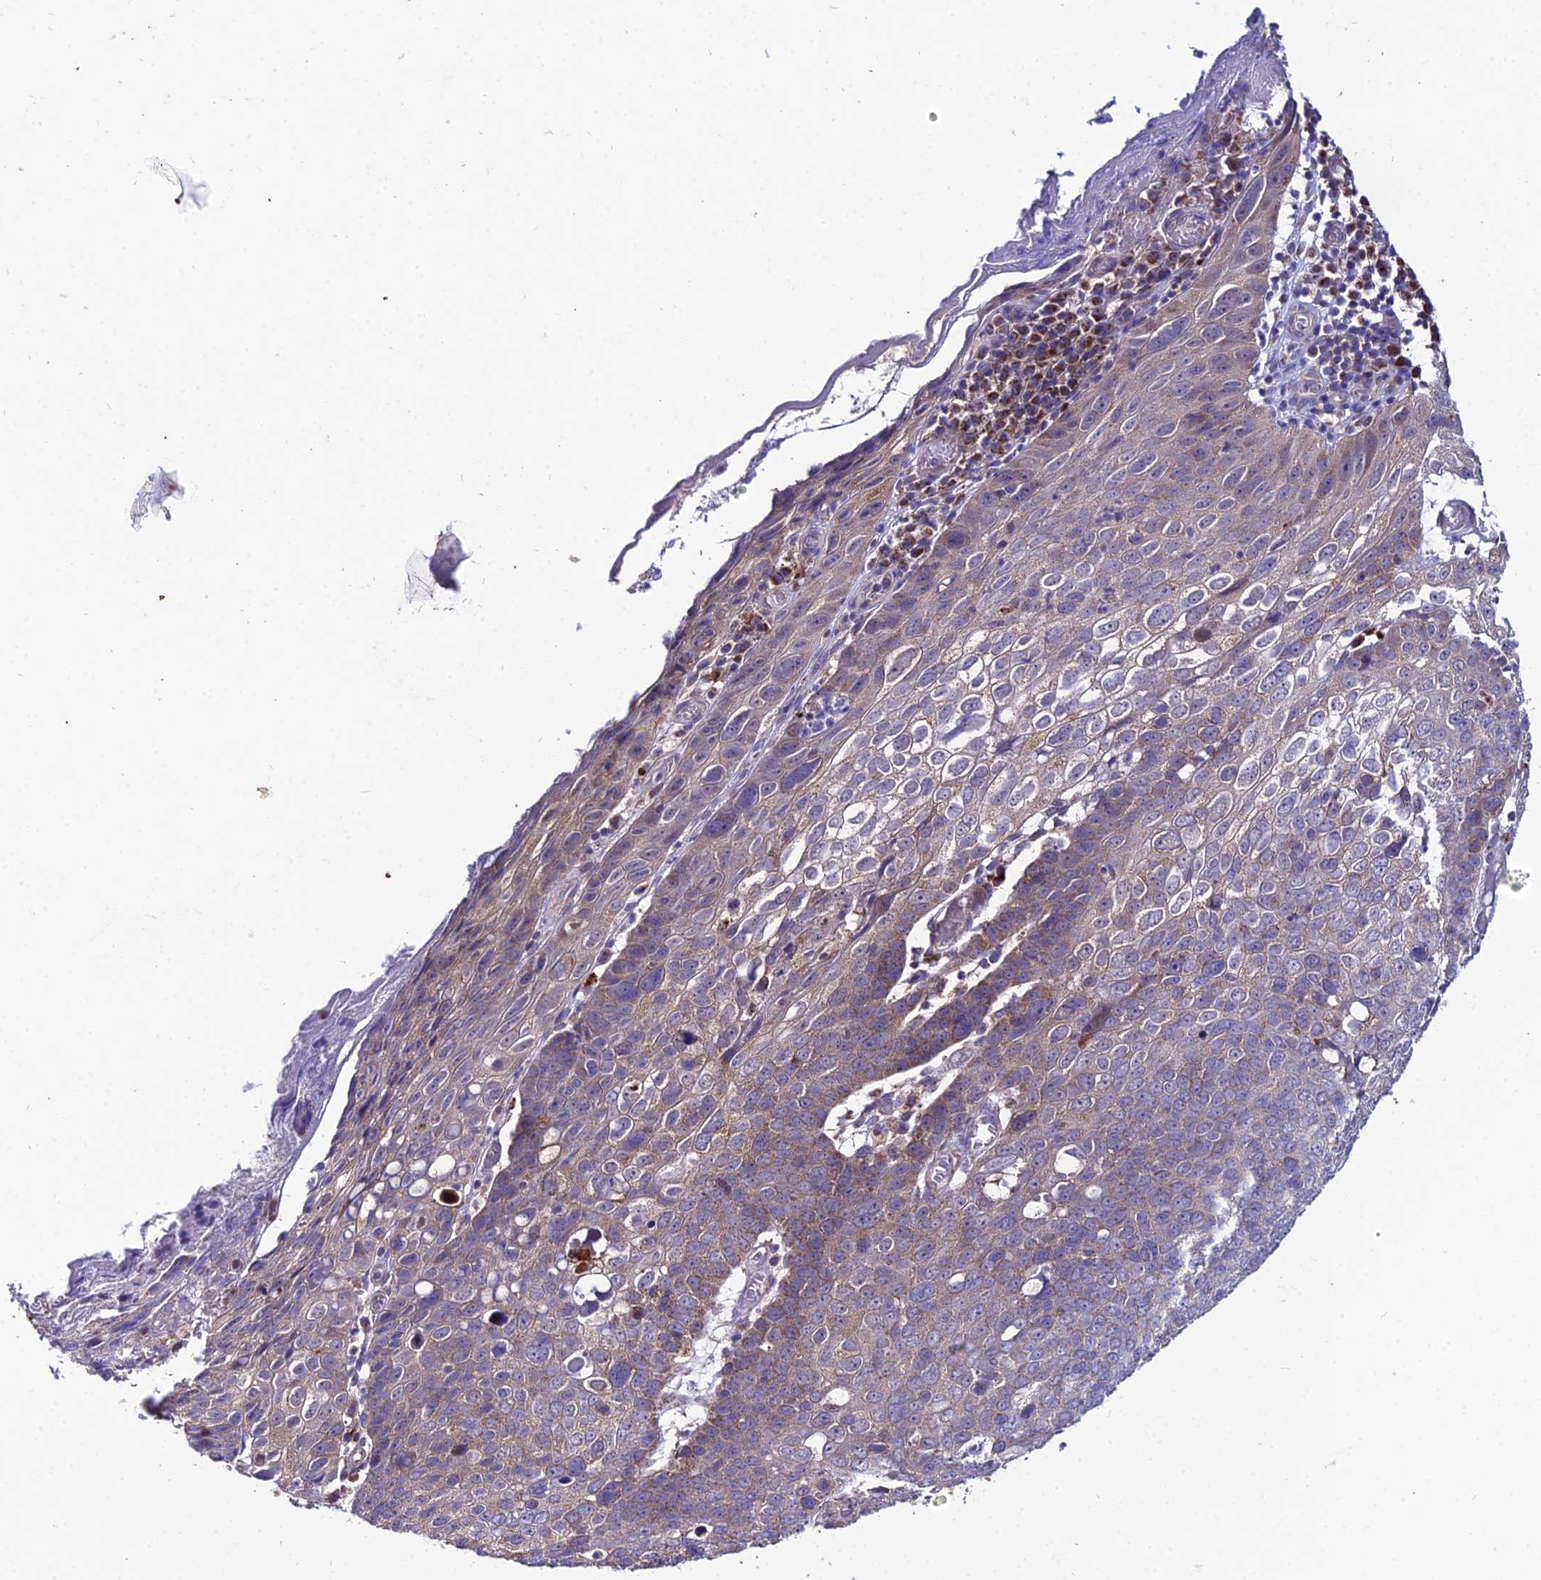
{"staining": {"intensity": "weak", "quantity": ">75%", "location": "cytoplasmic/membranous"}, "tissue": "skin cancer", "cell_type": "Tumor cells", "image_type": "cancer", "snomed": [{"axis": "morphology", "description": "Squamous cell carcinoma, NOS"}, {"axis": "topography", "description": "Skin"}], "caption": "This is a histology image of IHC staining of skin squamous cell carcinoma, which shows weak positivity in the cytoplasmic/membranous of tumor cells.", "gene": "PSMD2", "patient": {"sex": "male", "age": 71}}